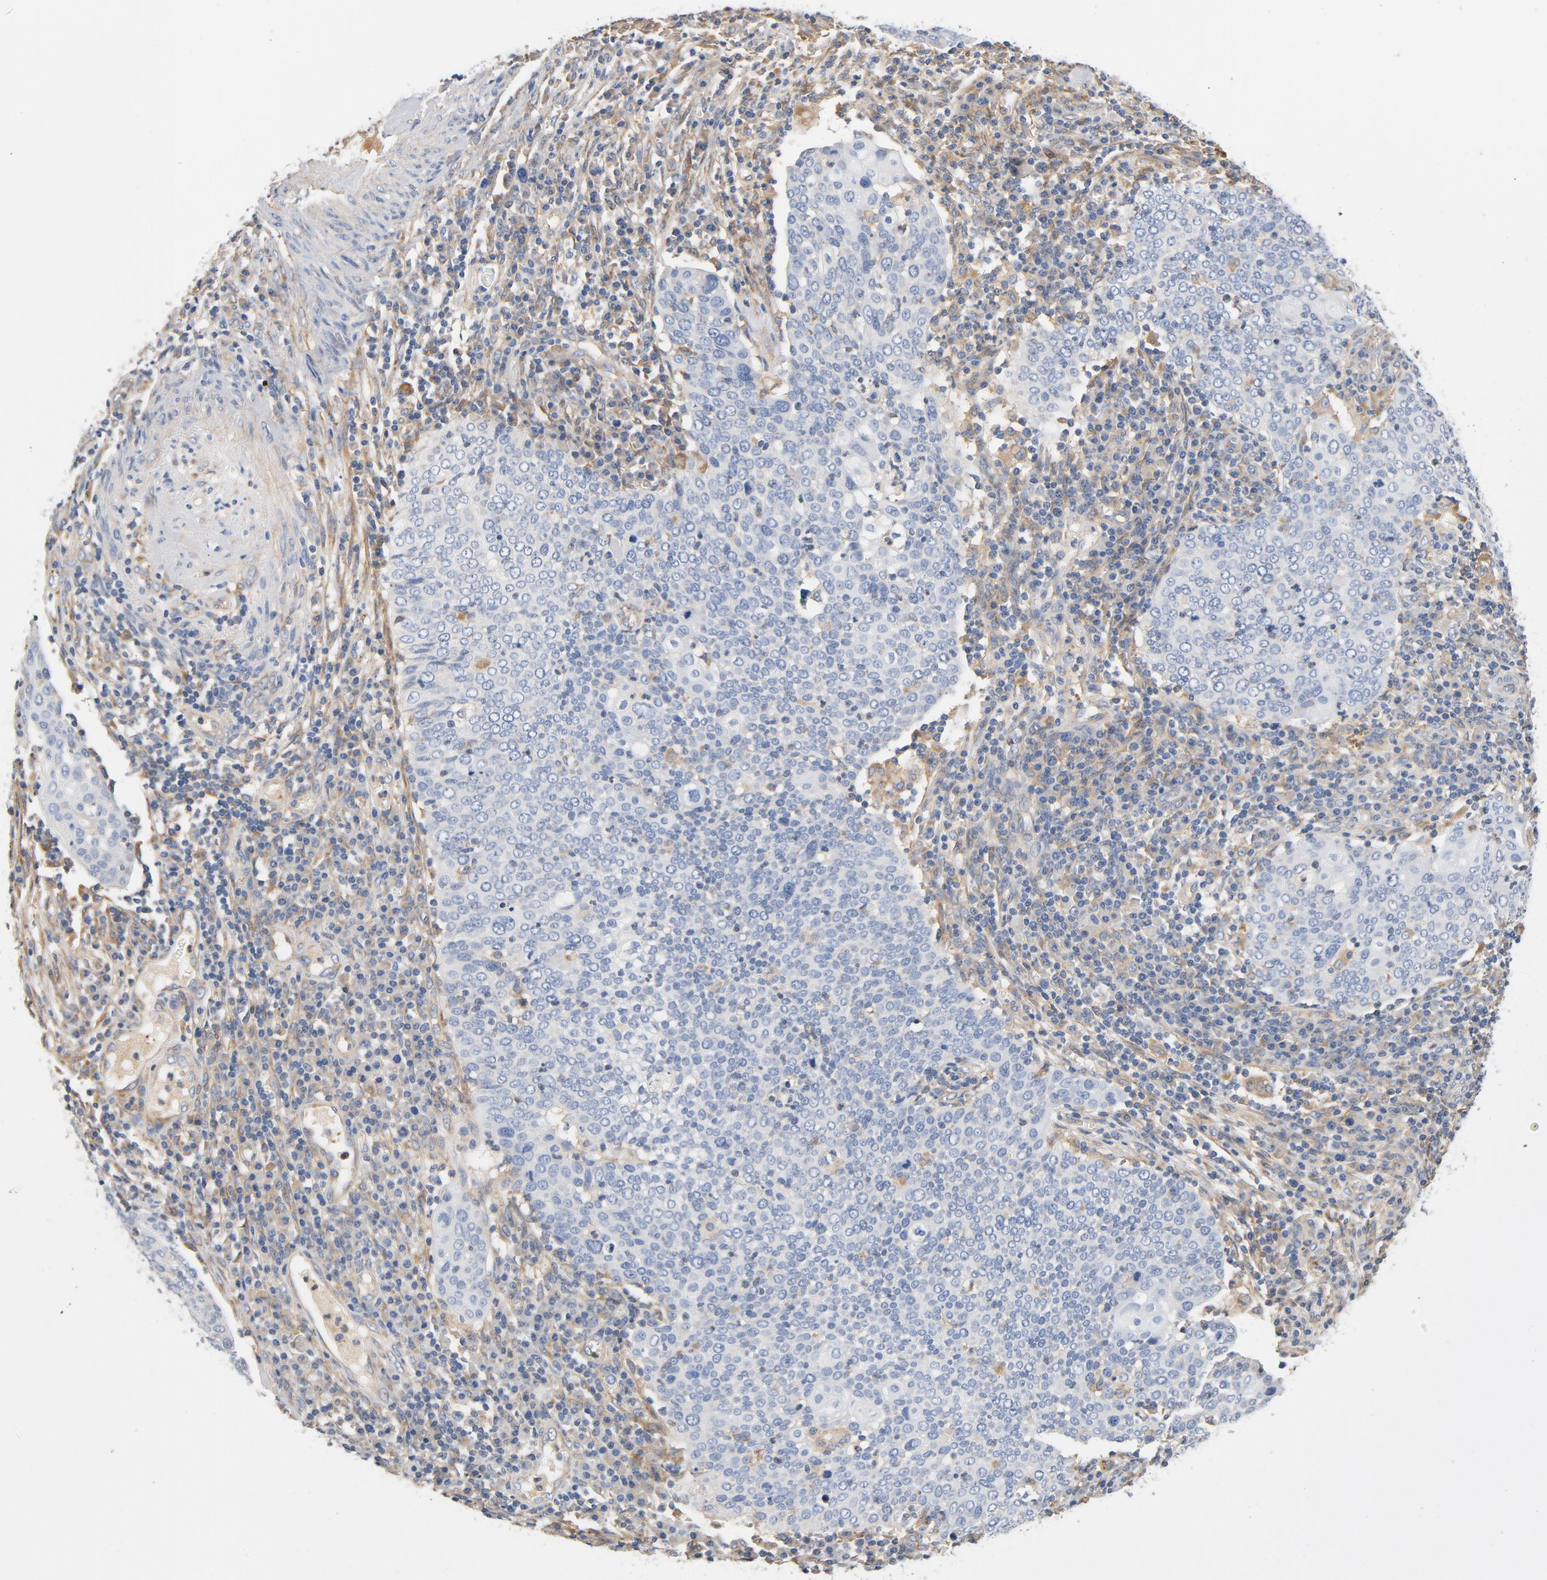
{"staining": {"intensity": "negative", "quantity": "none", "location": "none"}, "tissue": "cervical cancer", "cell_type": "Tumor cells", "image_type": "cancer", "snomed": [{"axis": "morphology", "description": "Squamous cell carcinoma, NOS"}, {"axis": "topography", "description": "Cervix"}], "caption": "High magnification brightfield microscopy of cervical cancer (squamous cell carcinoma) stained with DAB (3,3'-diaminobenzidine) (brown) and counterstained with hematoxylin (blue): tumor cells show no significant positivity.", "gene": "ILK", "patient": {"sex": "female", "age": 40}}